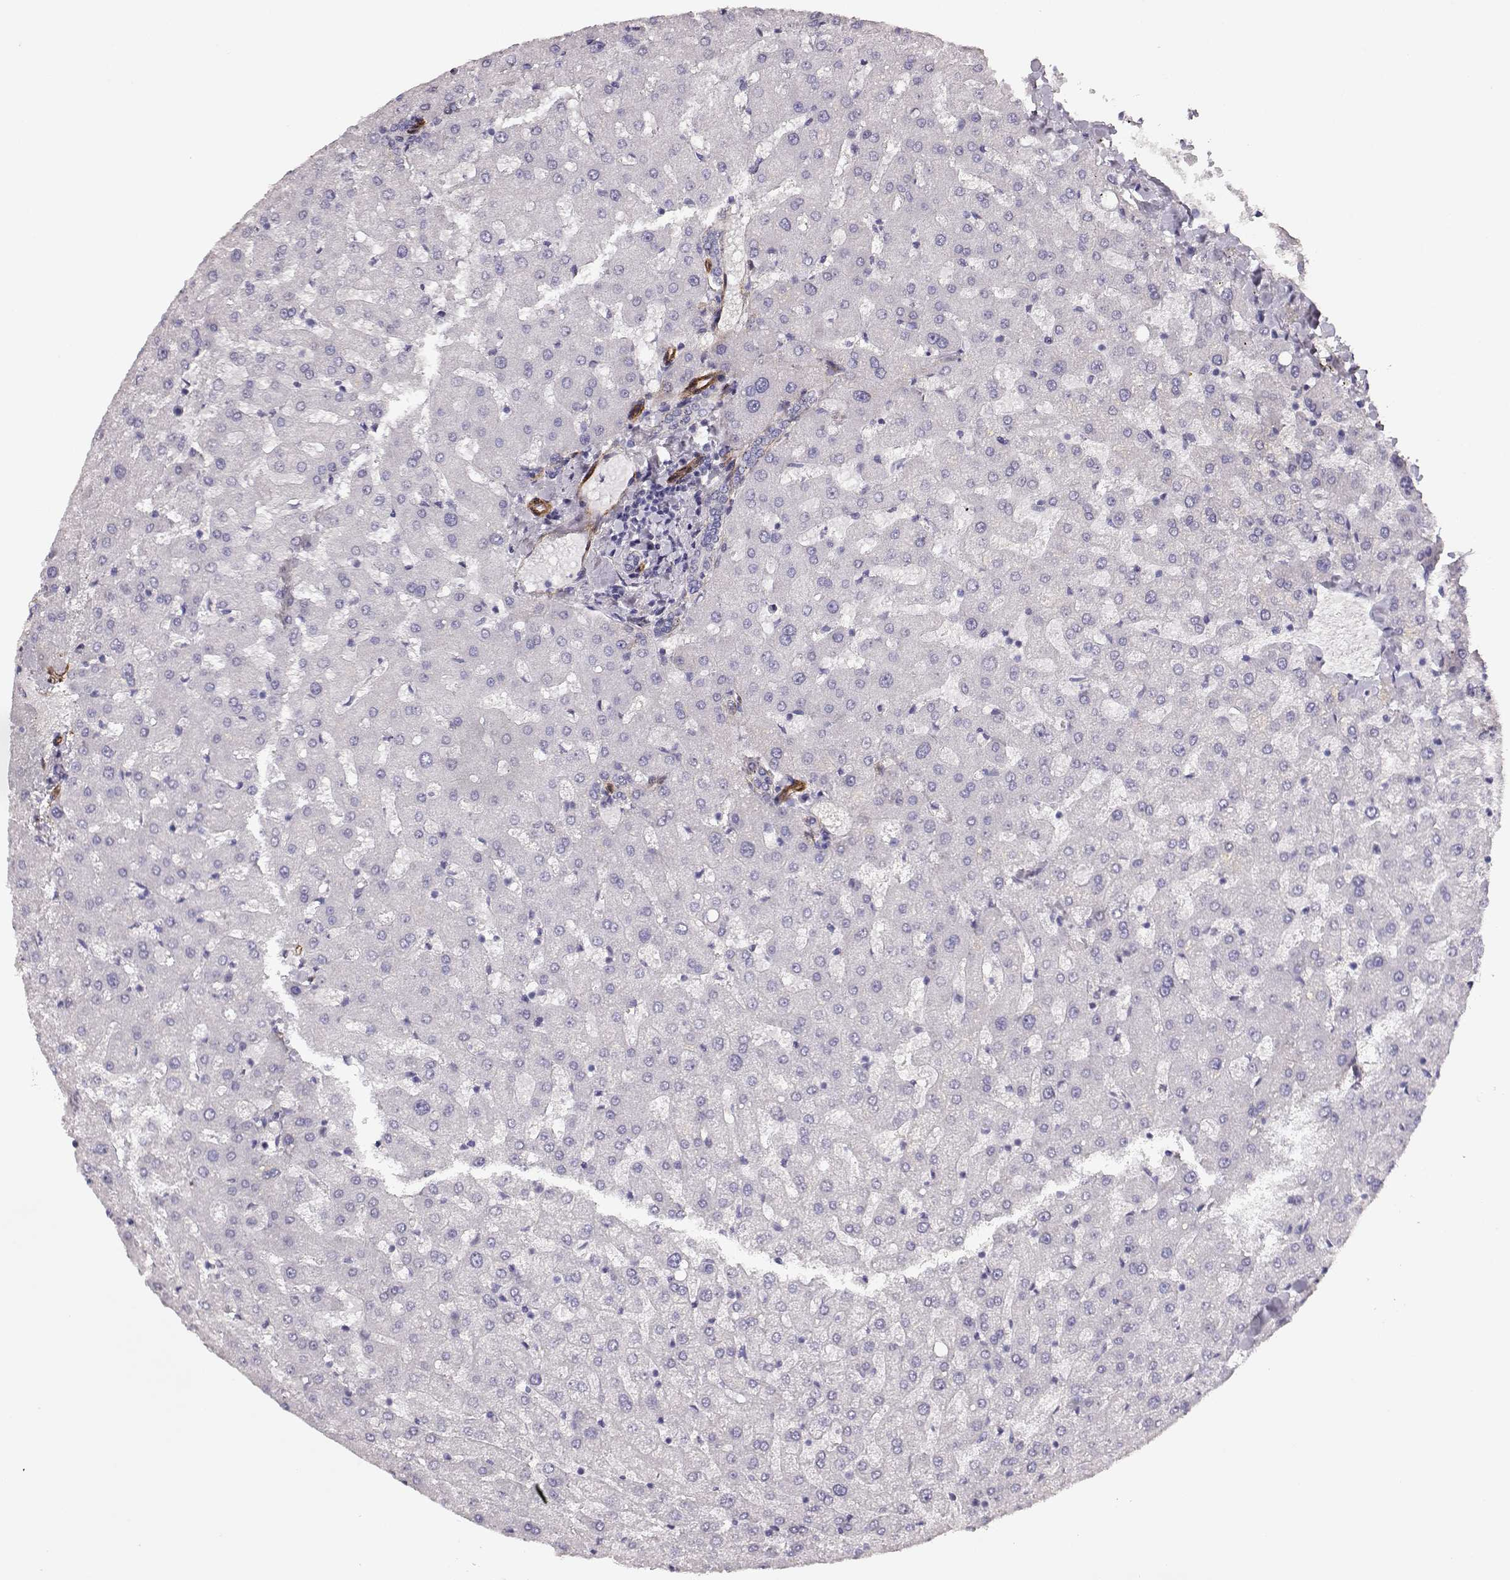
{"staining": {"intensity": "negative", "quantity": "none", "location": "none"}, "tissue": "liver", "cell_type": "Cholangiocytes", "image_type": "normal", "snomed": [{"axis": "morphology", "description": "Normal tissue, NOS"}, {"axis": "topography", "description": "Liver"}], "caption": "Immunohistochemistry image of unremarkable liver: human liver stained with DAB exhibits no significant protein positivity in cholangiocytes.", "gene": "LAMC1", "patient": {"sex": "female", "age": 50}}